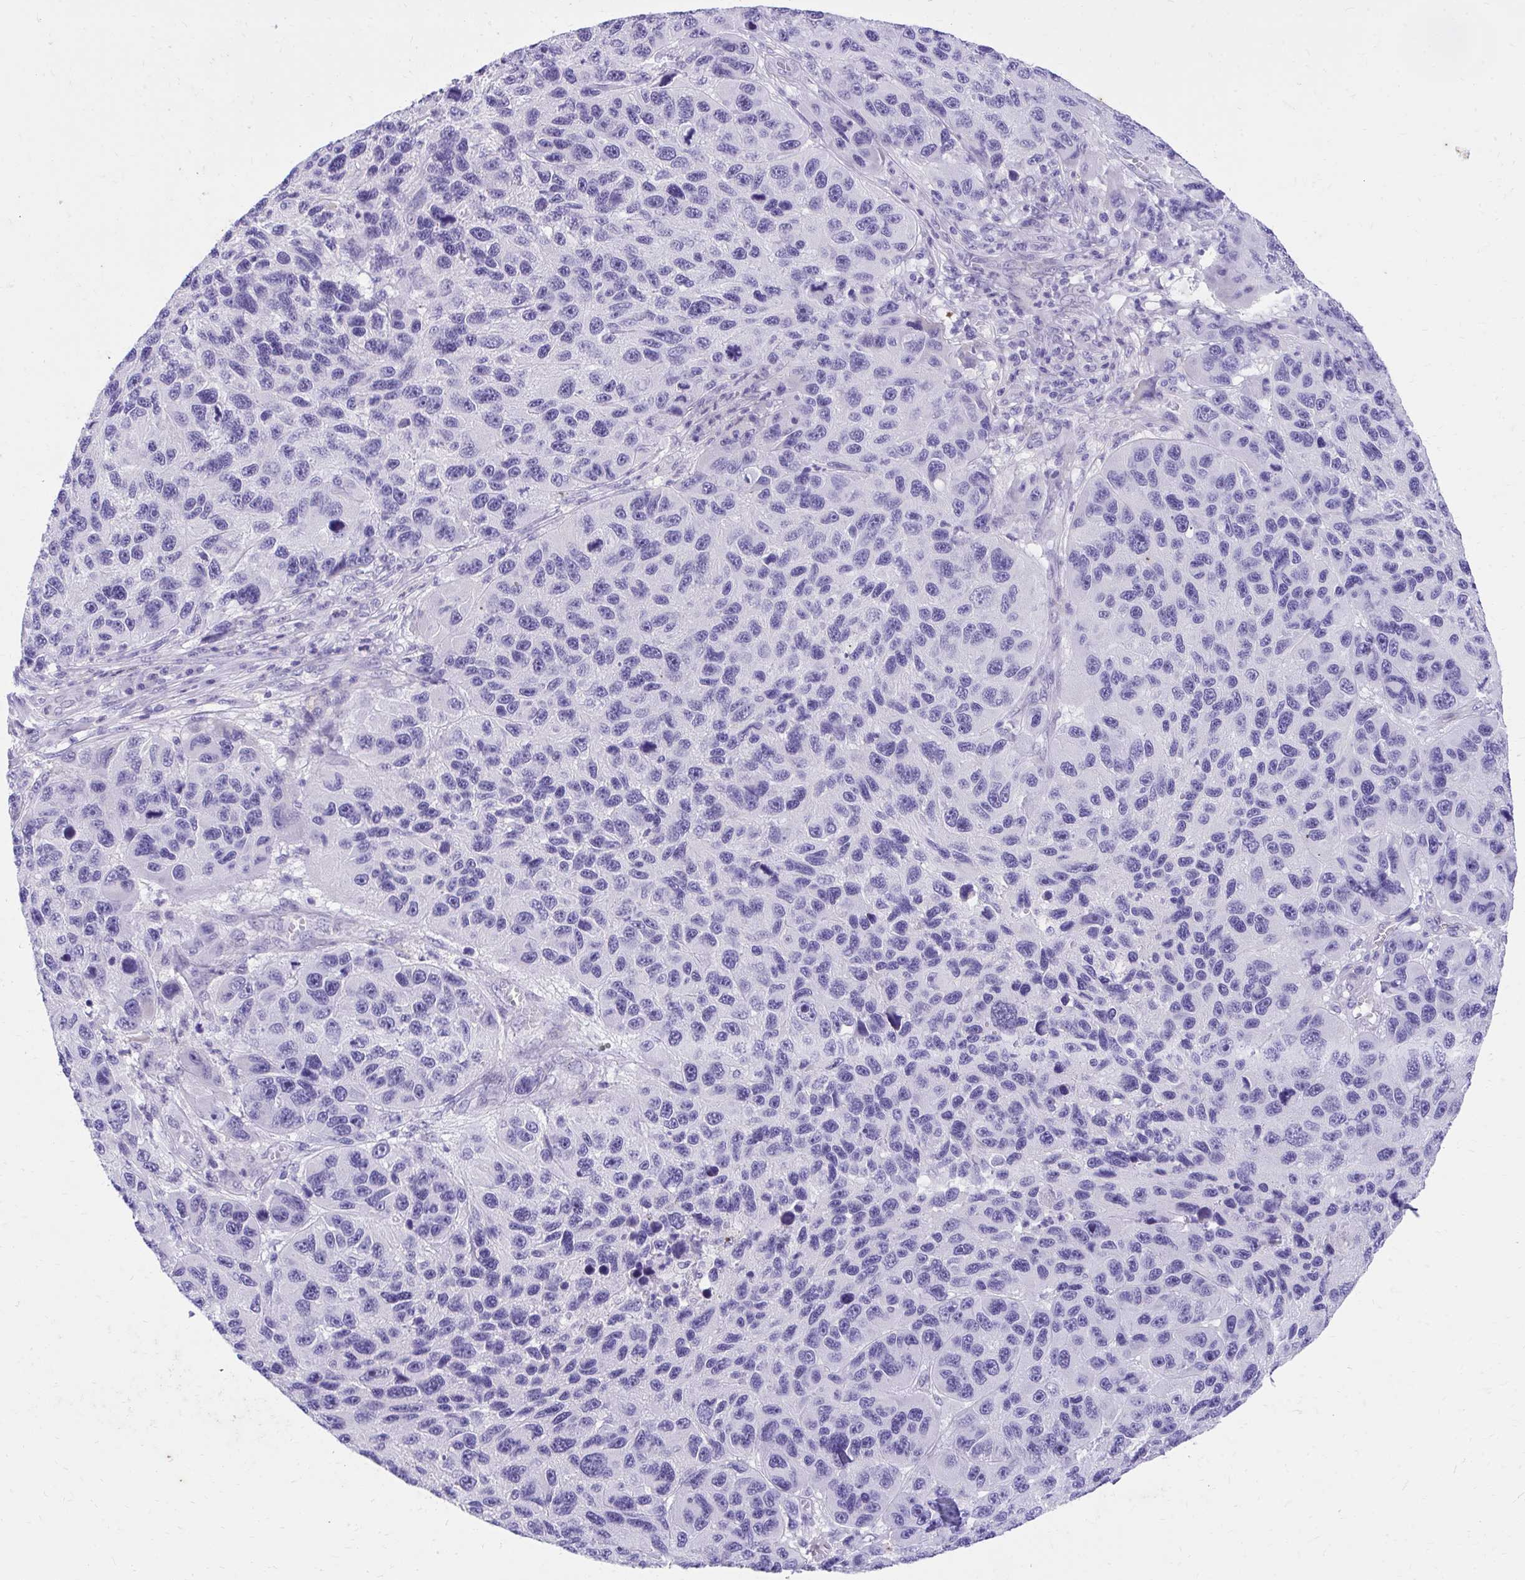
{"staining": {"intensity": "negative", "quantity": "none", "location": "none"}, "tissue": "melanoma", "cell_type": "Tumor cells", "image_type": "cancer", "snomed": [{"axis": "morphology", "description": "Malignant melanoma, NOS"}, {"axis": "topography", "description": "Skin"}], "caption": "Tumor cells are negative for brown protein staining in melanoma. (IHC, brightfield microscopy, high magnification).", "gene": "KLK1", "patient": {"sex": "male", "age": 53}}